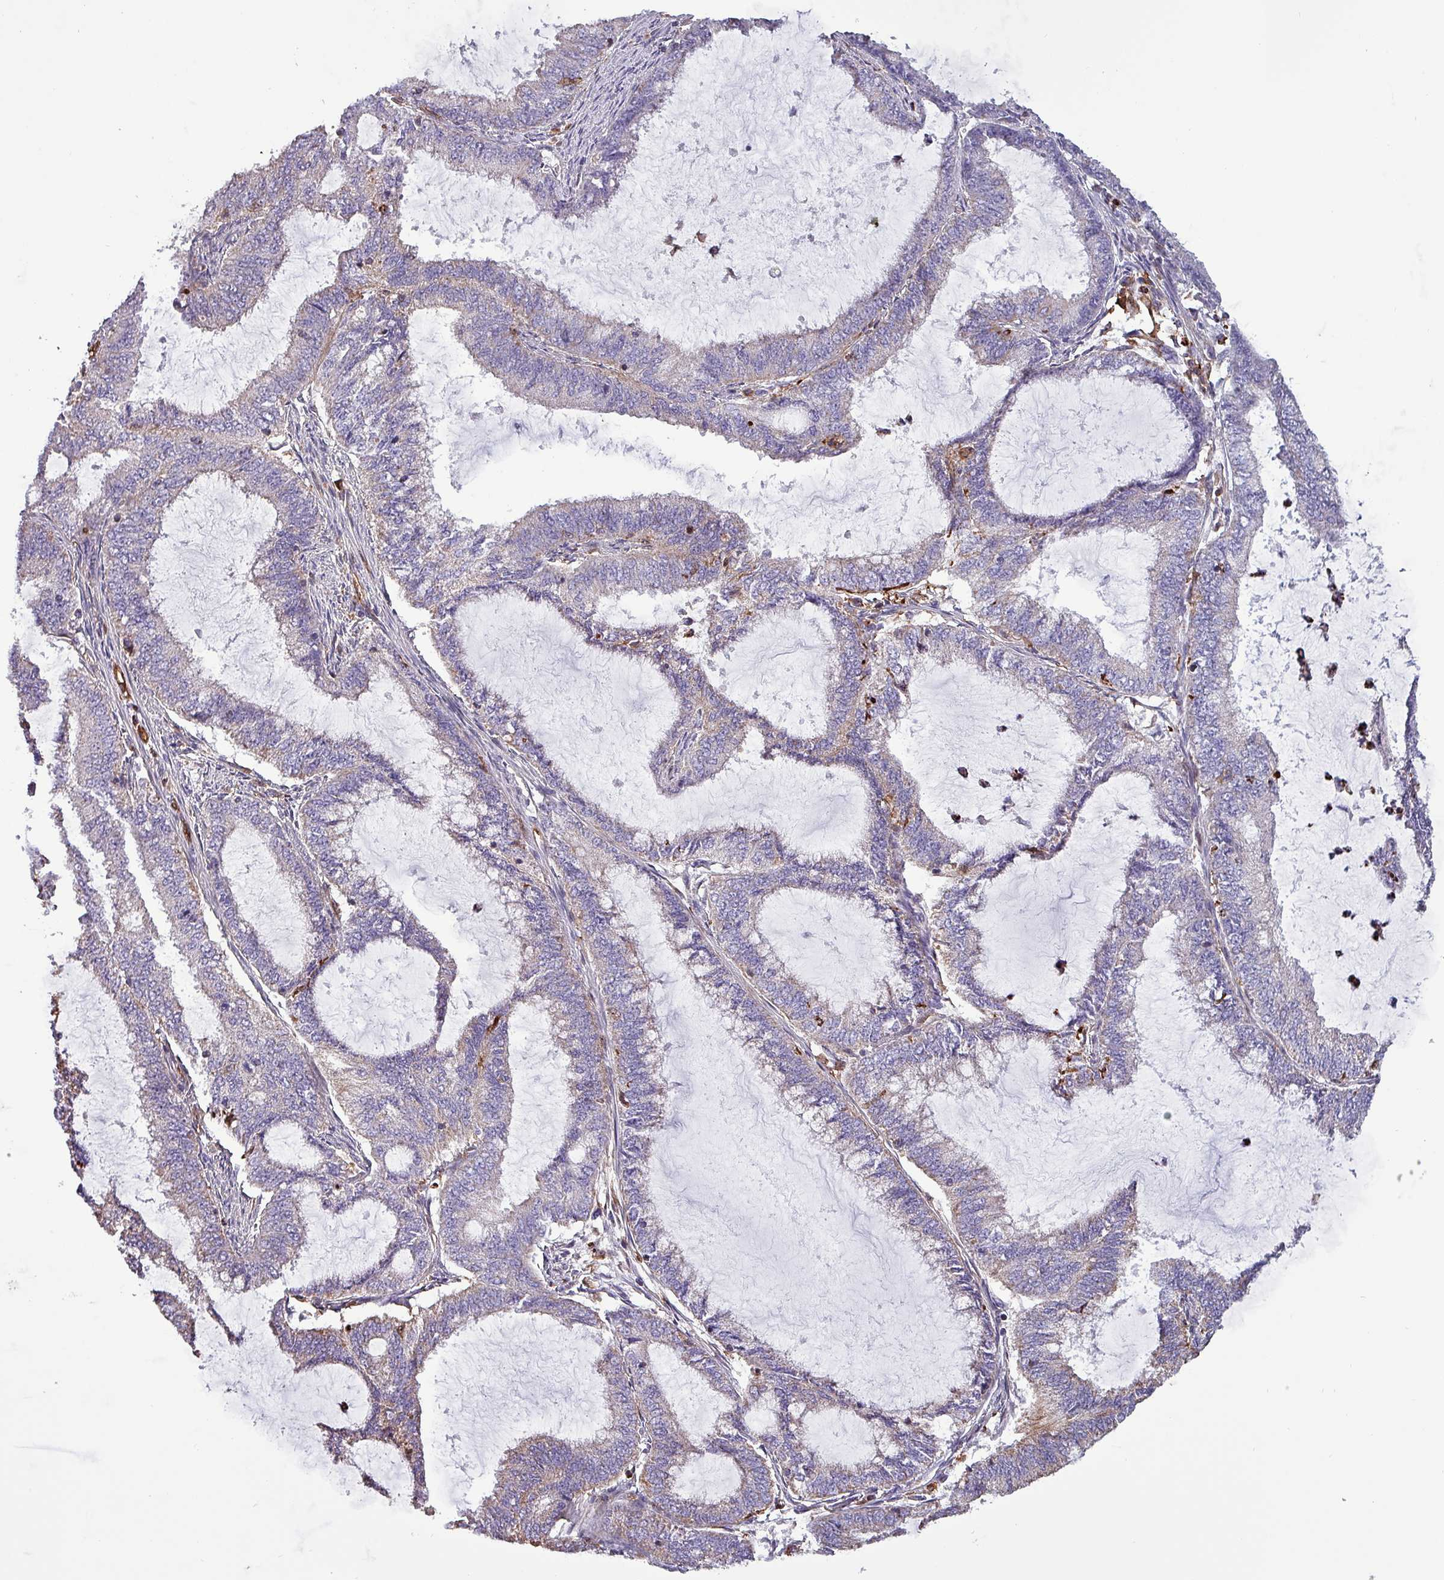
{"staining": {"intensity": "negative", "quantity": "none", "location": "none"}, "tissue": "endometrial cancer", "cell_type": "Tumor cells", "image_type": "cancer", "snomed": [{"axis": "morphology", "description": "Adenocarcinoma, NOS"}, {"axis": "topography", "description": "Endometrium"}], "caption": "A histopathology image of adenocarcinoma (endometrial) stained for a protein shows no brown staining in tumor cells. (DAB (3,3'-diaminobenzidine) IHC, high magnification).", "gene": "SCIN", "patient": {"sex": "female", "age": 51}}